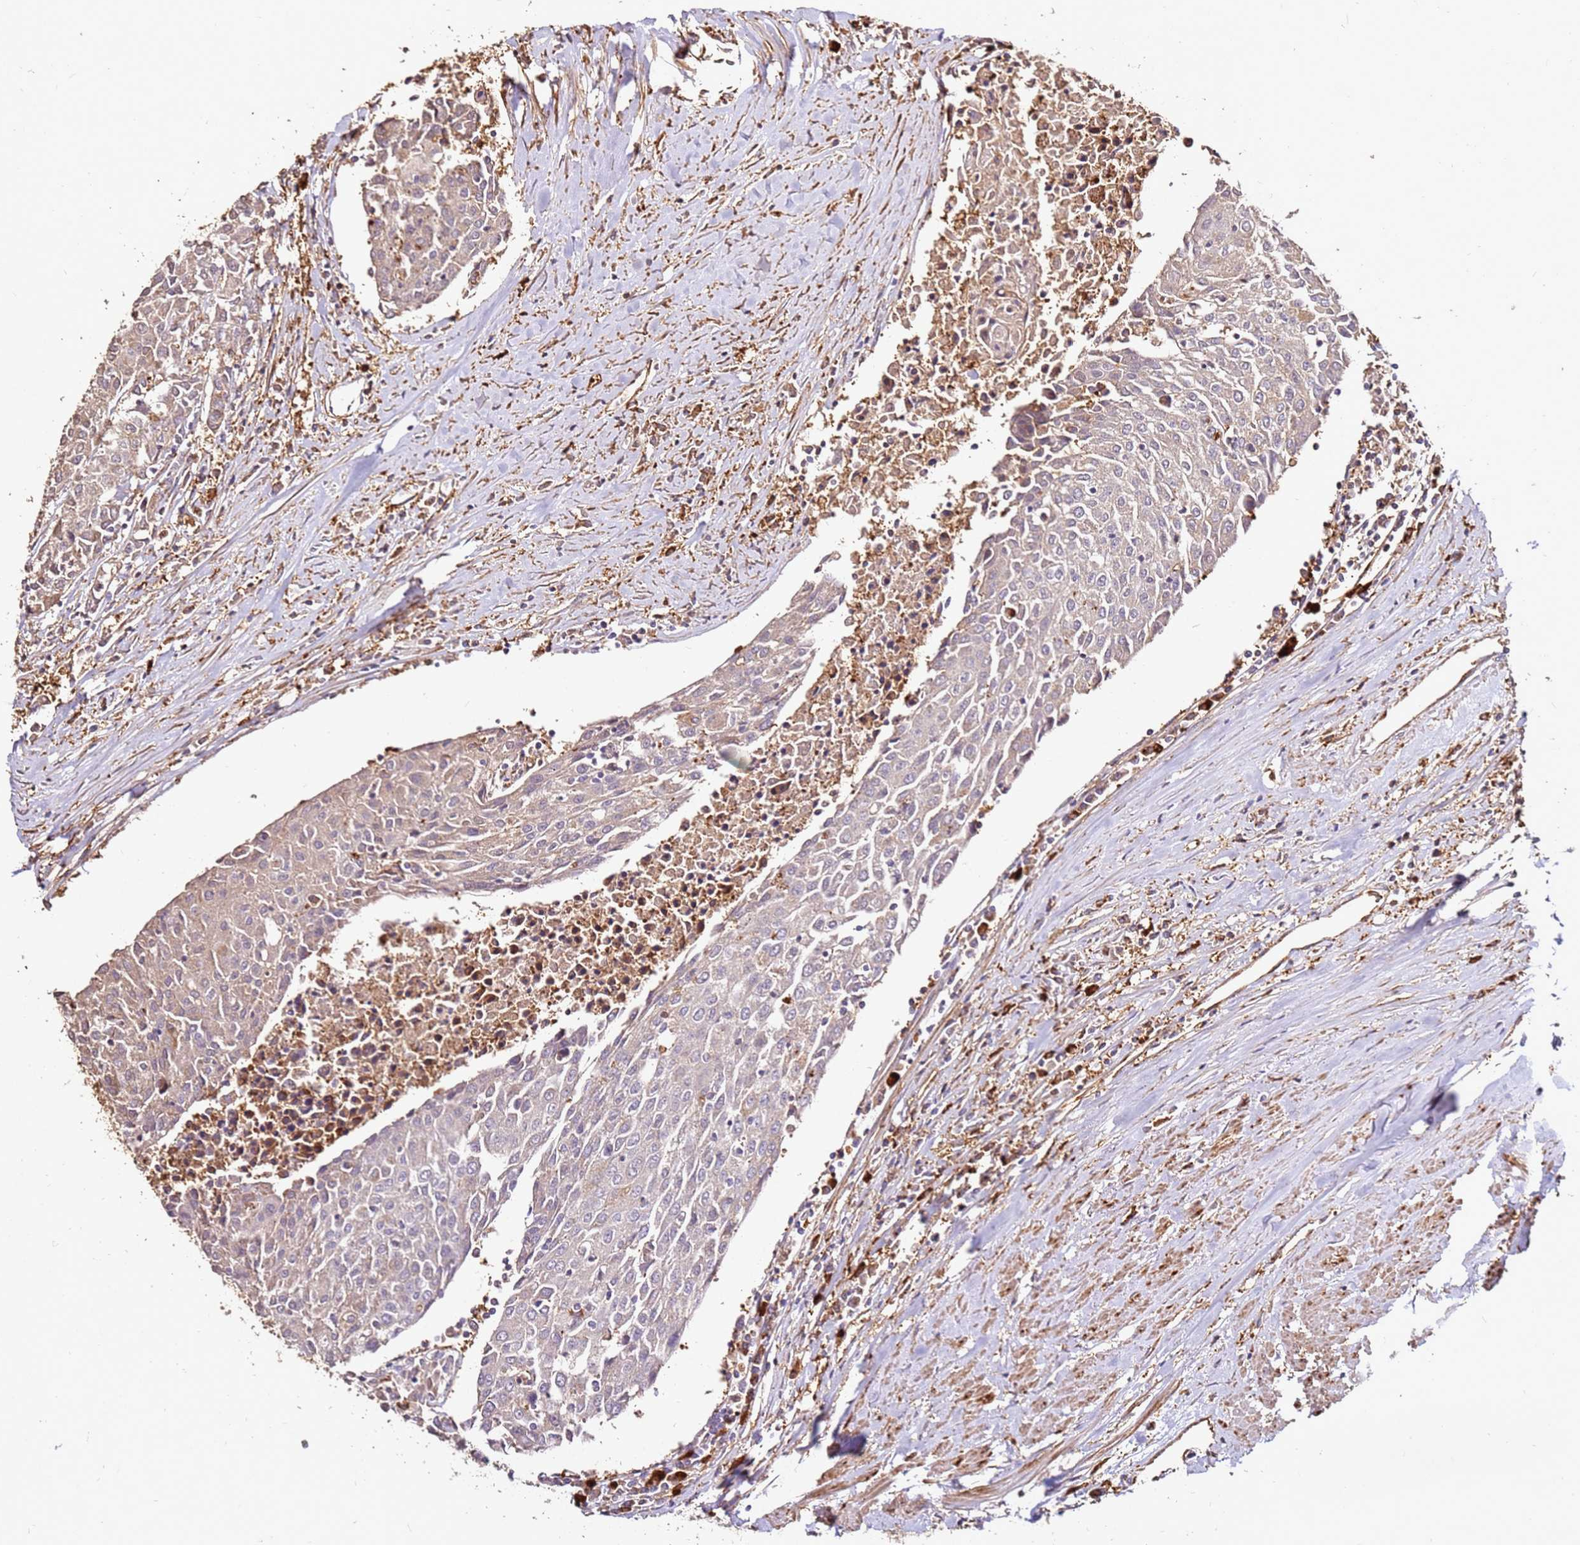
{"staining": {"intensity": "negative", "quantity": "none", "location": "none"}, "tissue": "urothelial cancer", "cell_type": "Tumor cells", "image_type": "cancer", "snomed": [{"axis": "morphology", "description": "Urothelial carcinoma, High grade"}, {"axis": "topography", "description": "Urinary bladder"}], "caption": "Tumor cells are negative for protein expression in human urothelial cancer.", "gene": "DVL3", "patient": {"sex": "female", "age": 85}}